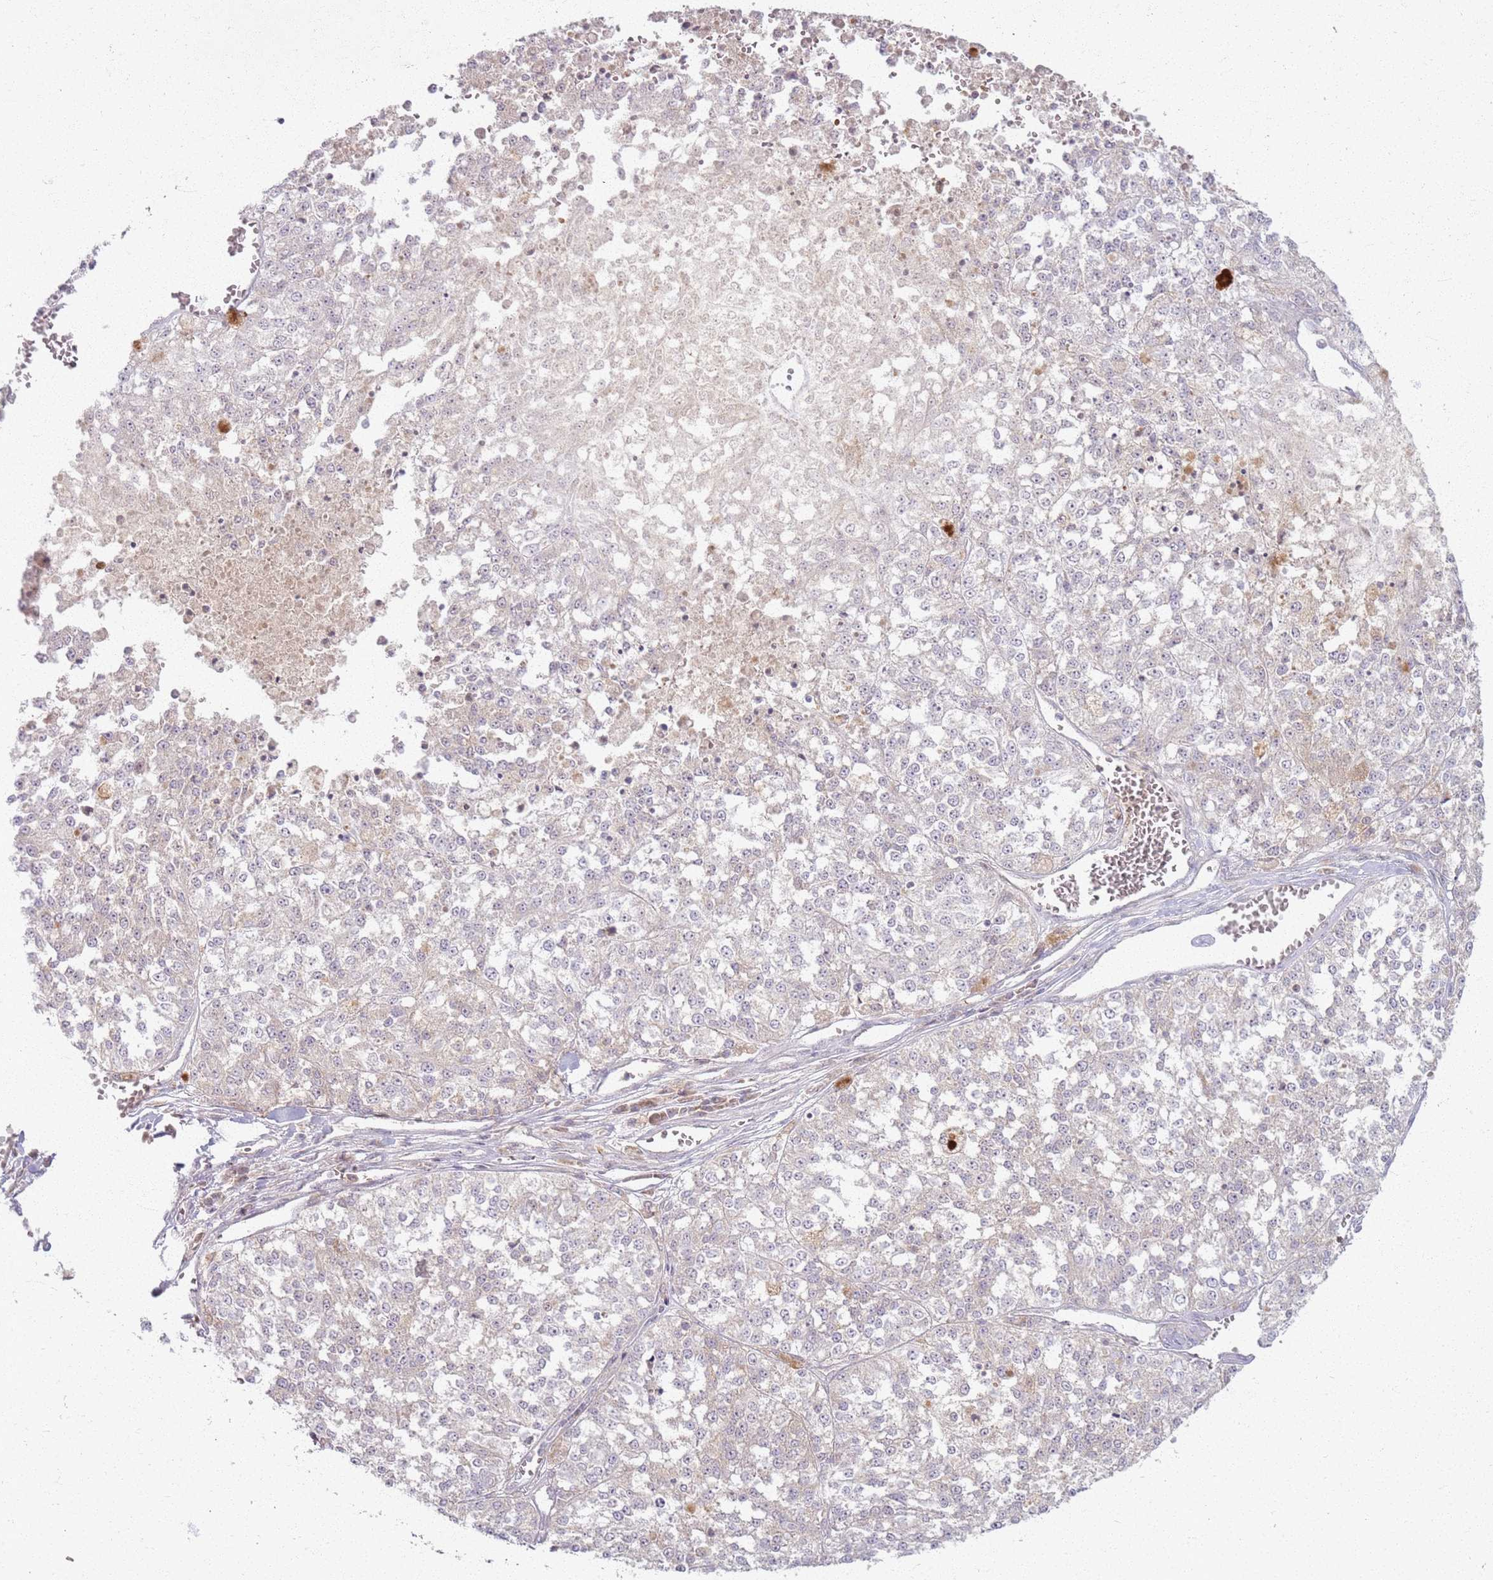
{"staining": {"intensity": "negative", "quantity": "none", "location": "none"}, "tissue": "melanoma", "cell_type": "Tumor cells", "image_type": "cancer", "snomed": [{"axis": "morphology", "description": "Malignant melanoma, NOS"}, {"axis": "topography", "description": "Skin"}], "caption": "IHC histopathology image of human melanoma stained for a protein (brown), which demonstrates no expression in tumor cells.", "gene": "ZDHHC2", "patient": {"sex": "female", "age": 64}}